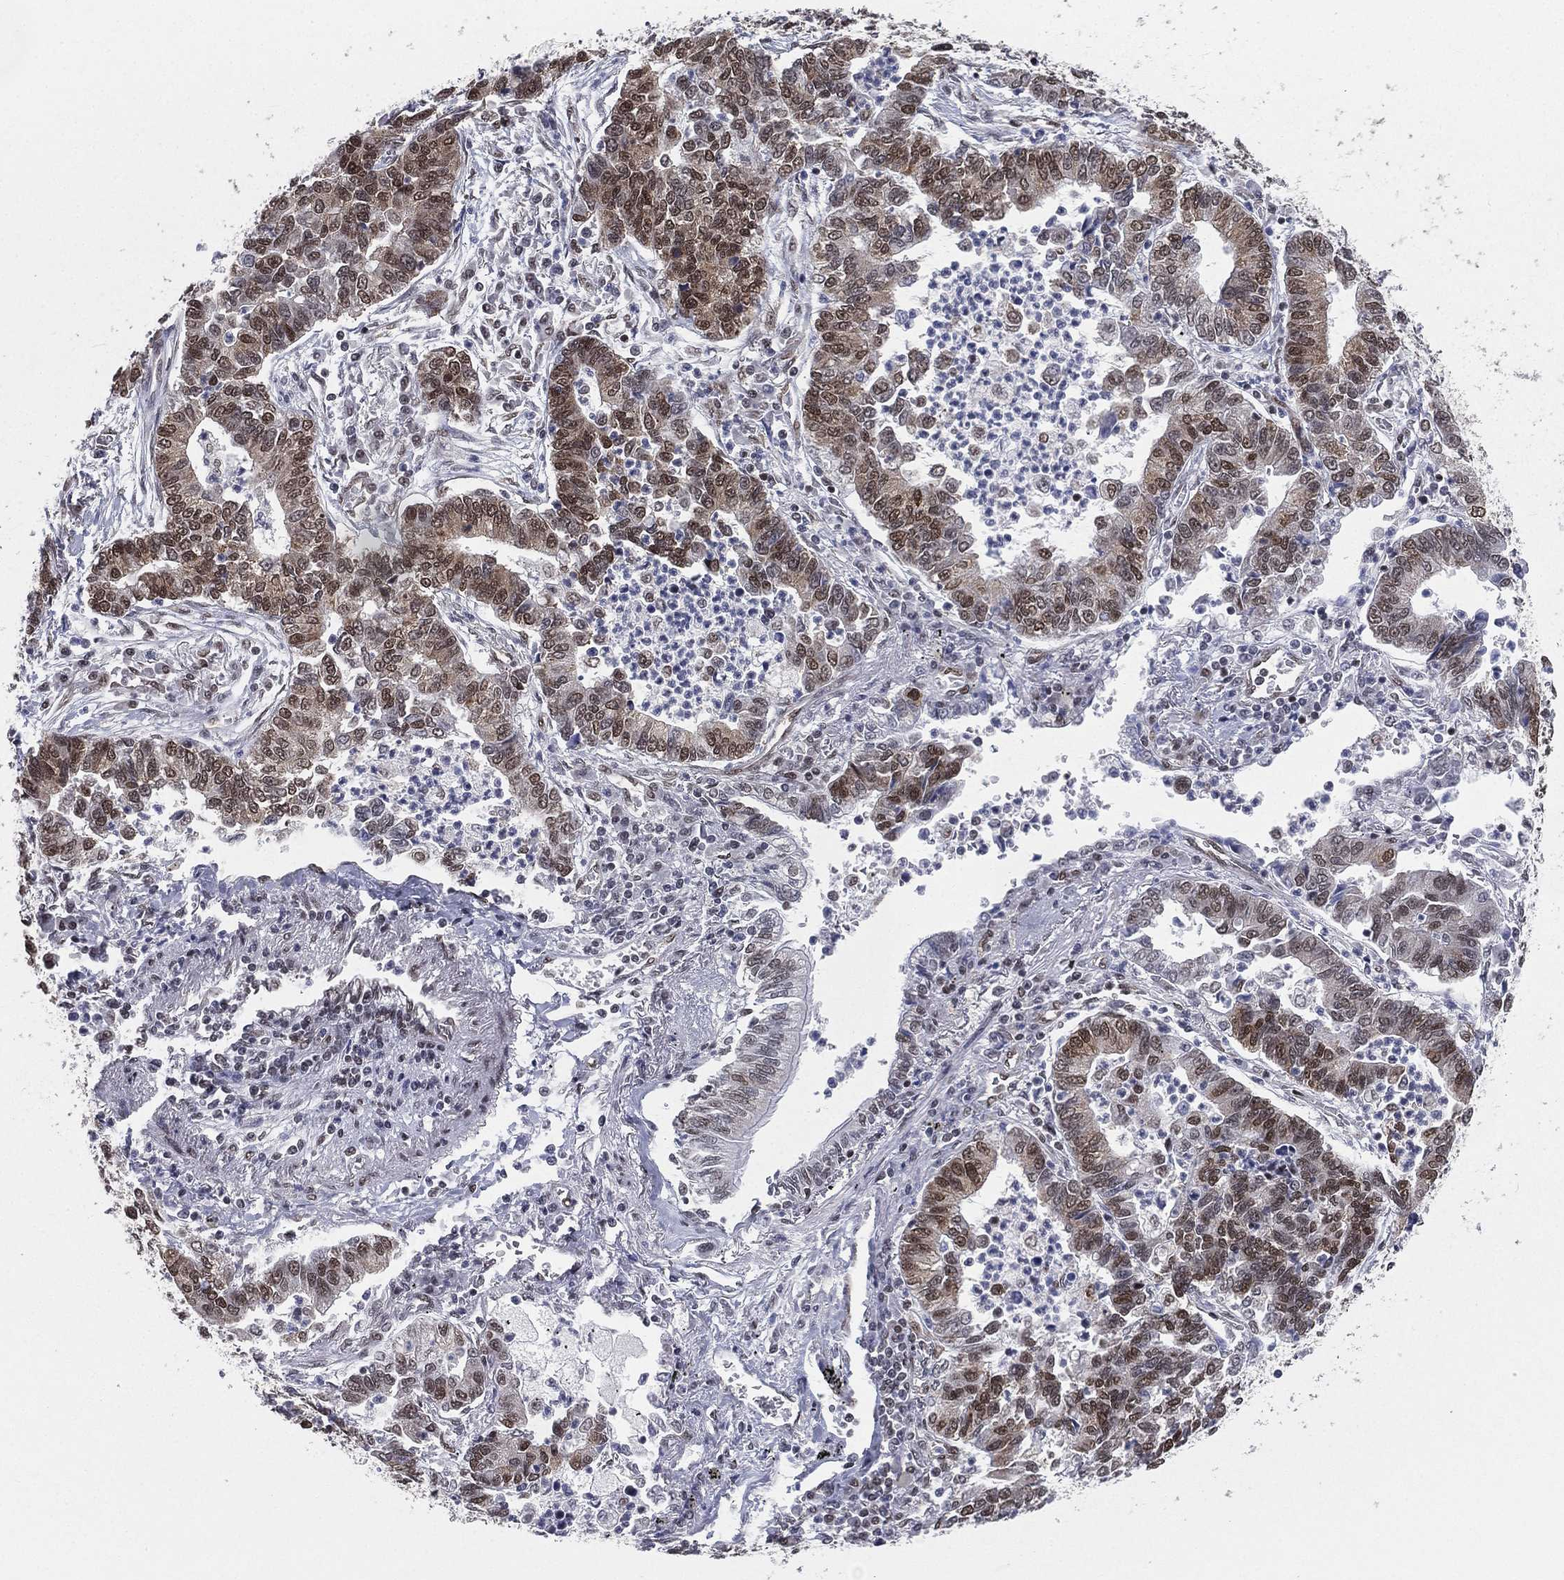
{"staining": {"intensity": "moderate", "quantity": "25%-75%", "location": "nuclear"}, "tissue": "lung cancer", "cell_type": "Tumor cells", "image_type": "cancer", "snomed": [{"axis": "morphology", "description": "Adenocarcinoma, NOS"}, {"axis": "topography", "description": "Lung"}], "caption": "Lung adenocarcinoma stained with IHC shows moderate nuclear positivity in about 25%-75% of tumor cells. The staining was performed using DAB, with brown indicating positive protein expression. Nuclei are stained blue with hematoxylin.", "gene": "FUBP3", "patient": {"sex": "female", "age": 57}}